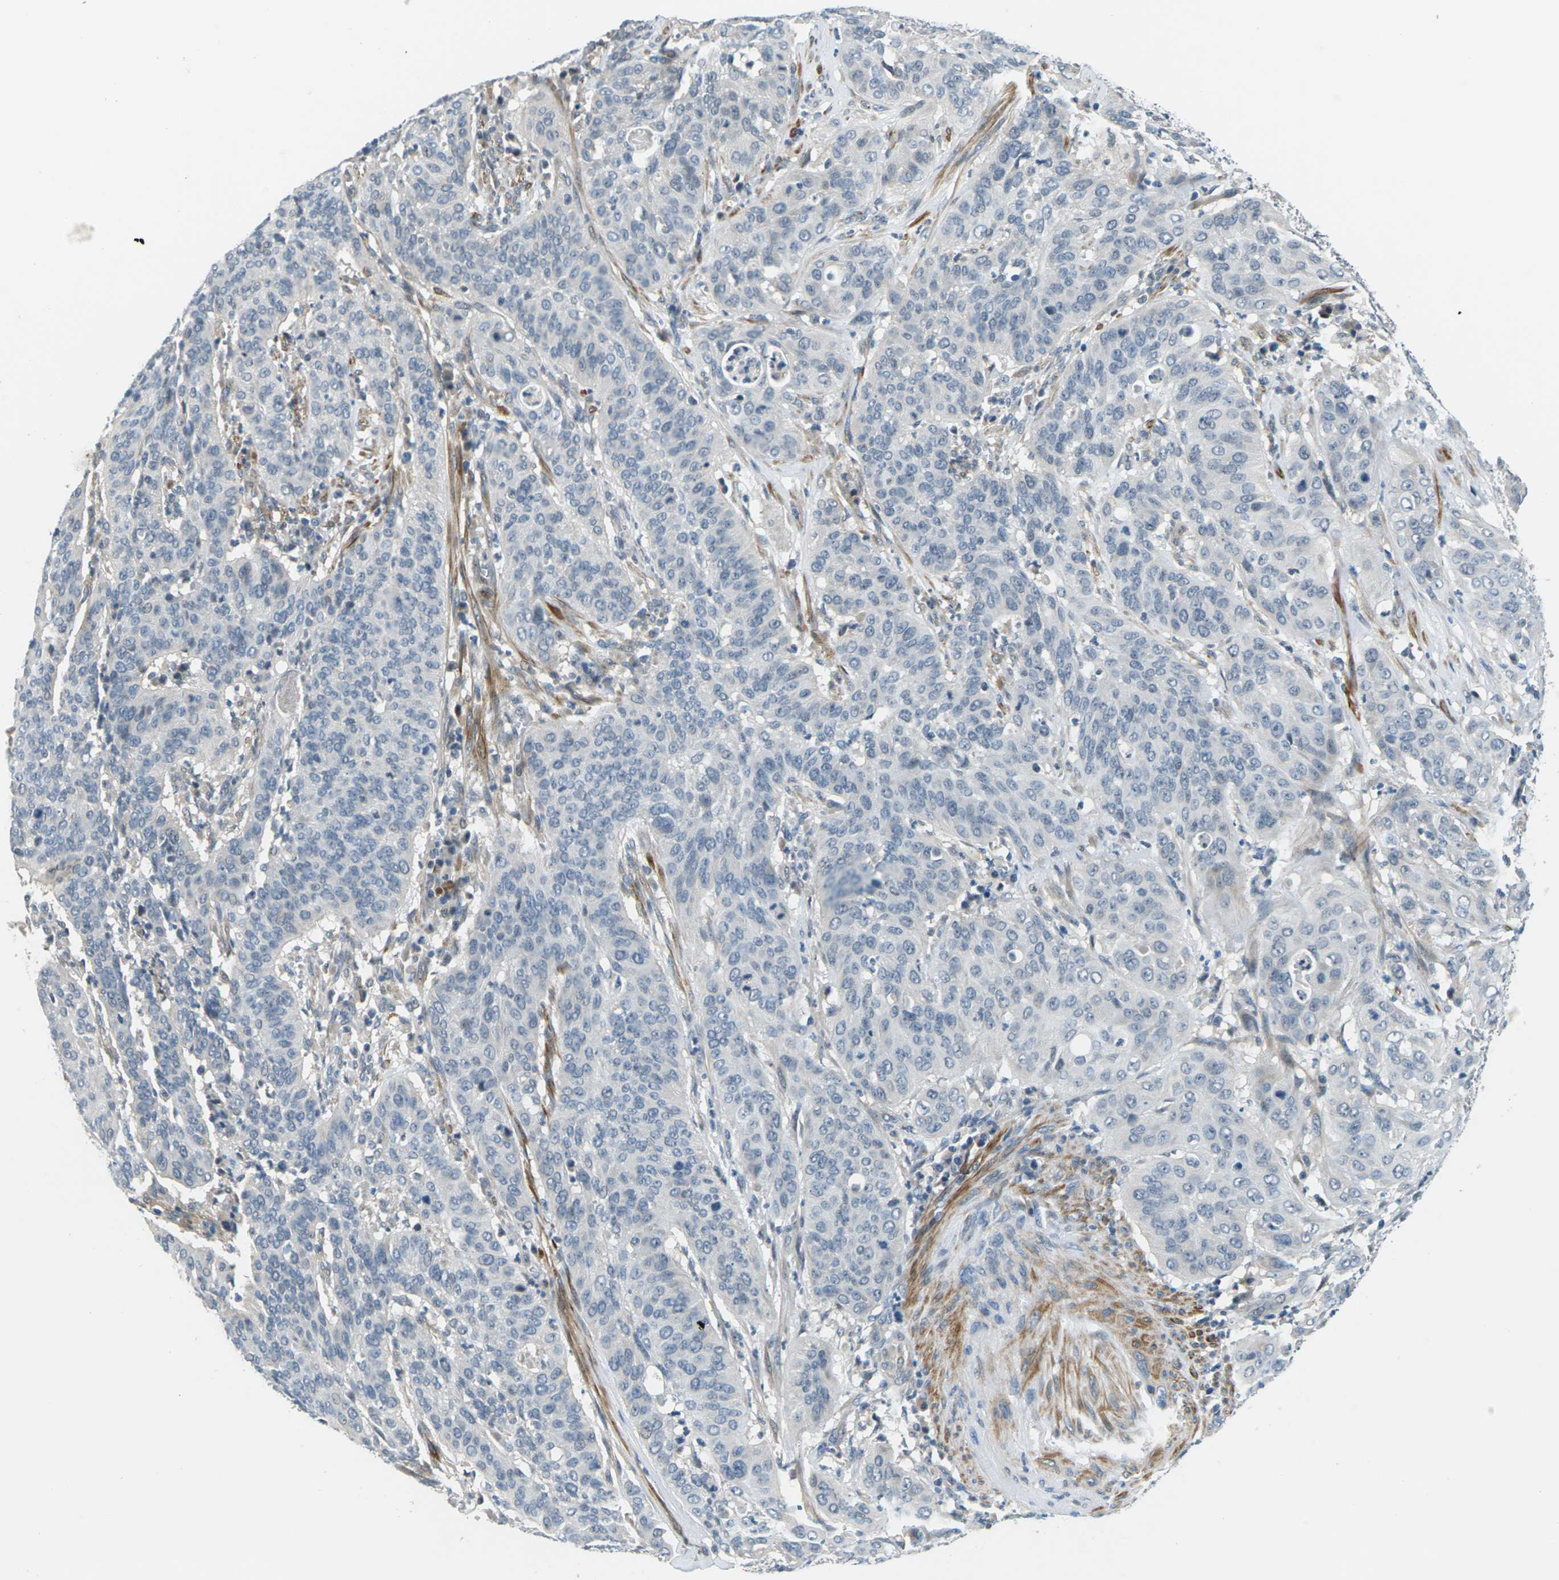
{"staining": {"intensity": "negative", "quantity": "none", "location": "none"}, "tissue": "cervical cancer", "cell_type": "Tumor cells", "image_type": "cancer", "snomed": [{"axis": "morphology", "description": "Normal tissue, NOS"}, {"axis": "morphology", "description": "Squamous cell carcinoma, NOS"}, {"axis": "topography", "description": "Cervix"}], "caption": "Immunohistochemistry photomicrograph of squamous cell carcinoma (cervical) stained for a protein (brown), which displays no positivity in tumor cells.", "gene": "SLC13A3", "patient": {"sex": "female", "age": 39}}